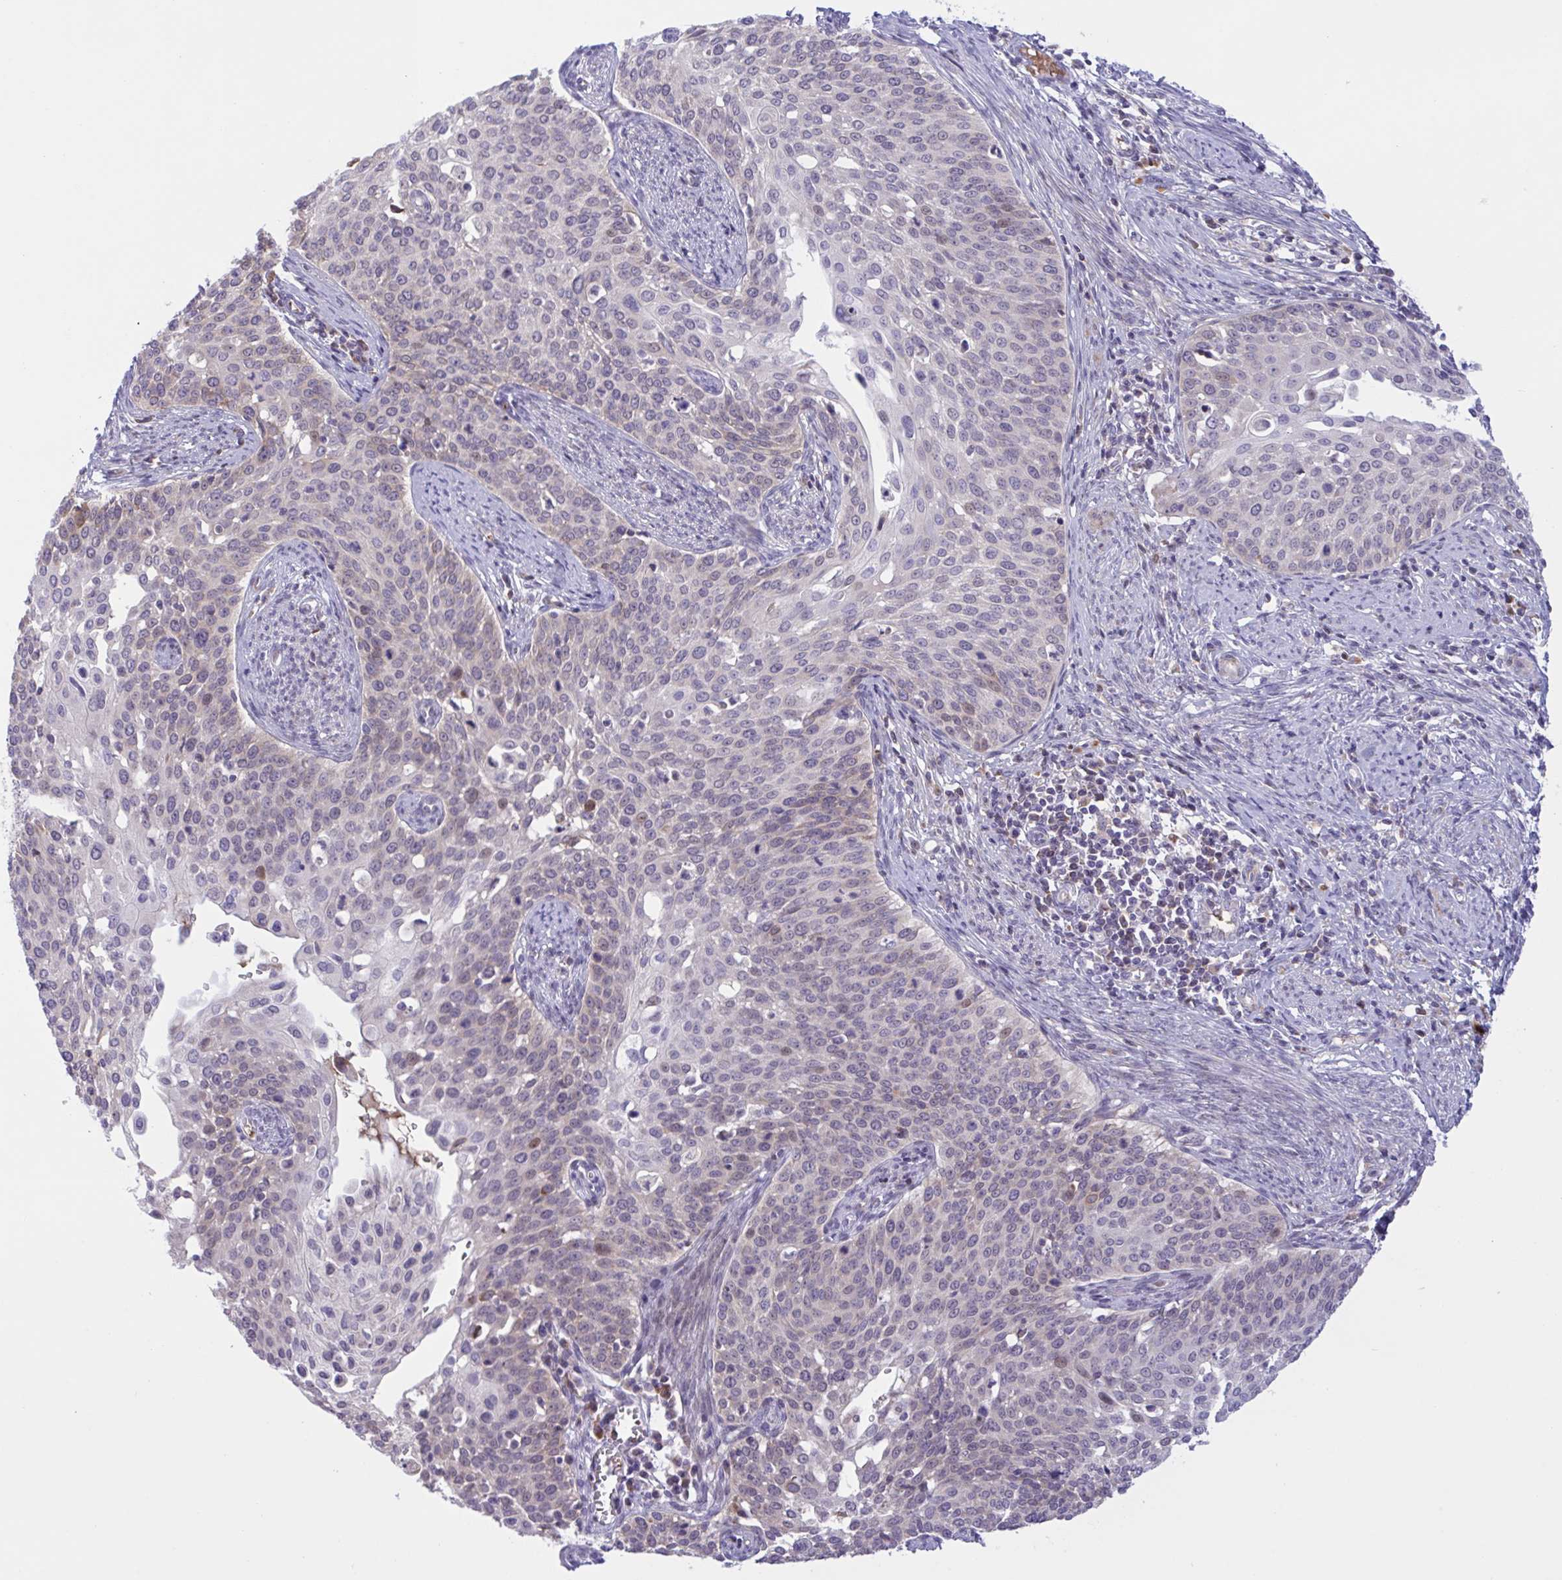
{"staining": {"intensity": "negative", "quantity": "none", "location": "none"}, "tissue": "cervical cancer", "cell_type": "Tumor cells", "image_type": "cancer", "snomed": [{"axis": "morphology", "description": "Squamous cell carcinoma, NOS"}, {"axis": "topography", "description": "Cervix"}], "caption": "Tumor cells are negative for protein expression in human cervical squamous cell carcinoma. (Immunohistochemistry, brightfield microscopy, high magnification).", "gene": "VWC2", "patient": {"sex": "female", "age": 44}}